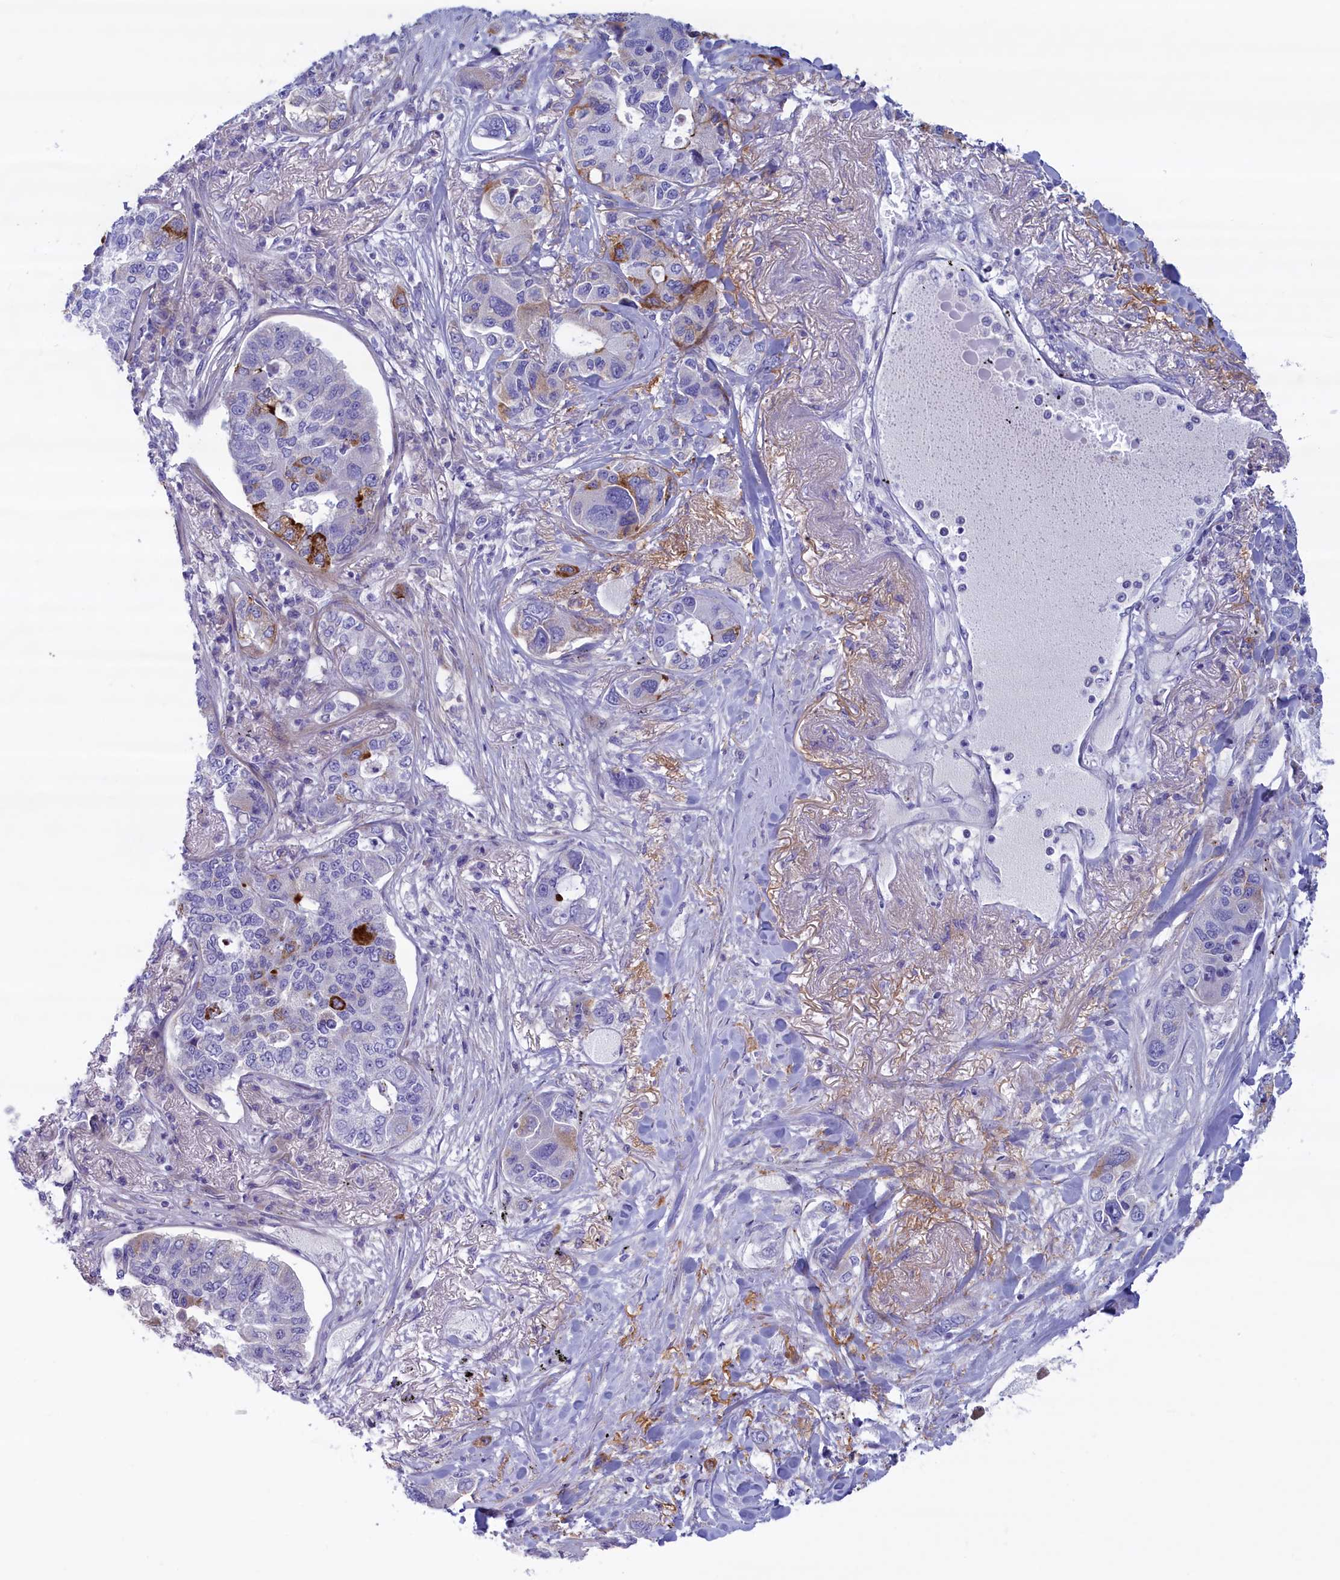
{"staining": {"intensity": "moderate", "quantity": "<25%", "location": "cytoplasmic/membranous"}, "tissue": "lung cancer", "cell_type": "Tumor cells", "image_type": "cancer", "snomed": [{"axis": "morphology", "description": "Adenocarcinoma, NOS"}, {"axis": "topography", "description": "Lung"}], "caption": "This image demonstrates immunohistochemistry staining of adenocarcinoma (lung), with low moderate cytoplasmic/membranous staining in about <25% of tumor cells.", "gene": "MPV17L2", "patient": {"sex": "male", "age": 49}}